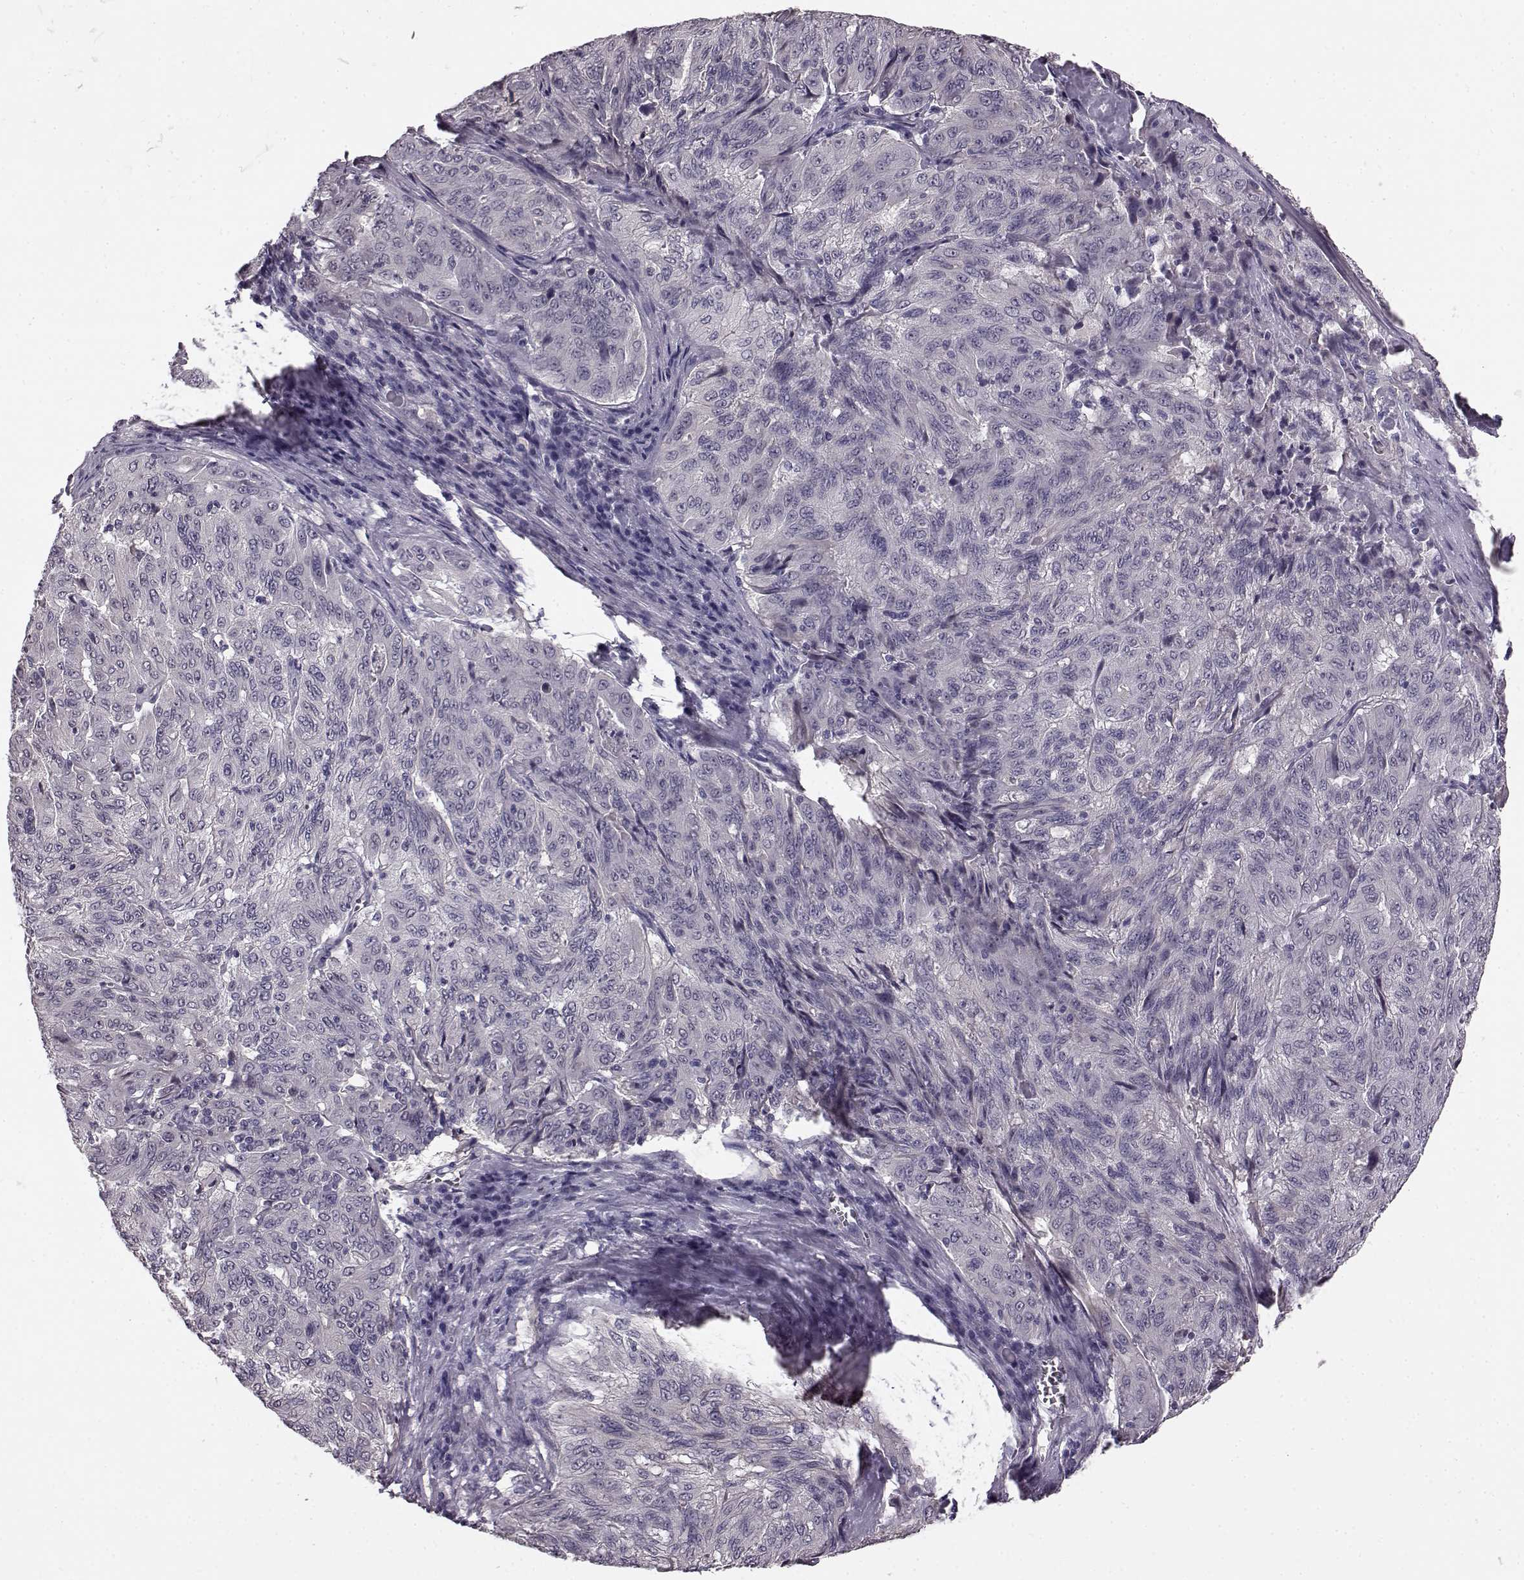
{"staining": {"intensity": "negative", "quantity": "none", "location": "none"}, "tissue": "pancreatic cancer", "cell_type": "Tumor cells", "image_type": "cancer", "snomed": [{"axis": "morphology", "description": "Adenocarcinoma, NOS"}, {"axis": "topography", "description": "Pancreas"}], "caption": "Immunohistochemical staining of pancreatic adenocarcinoma exhibits no significant staining in tumor cells.", "gene": "SLCO3A1", "patient": {"sex": "male", "age": 63}}